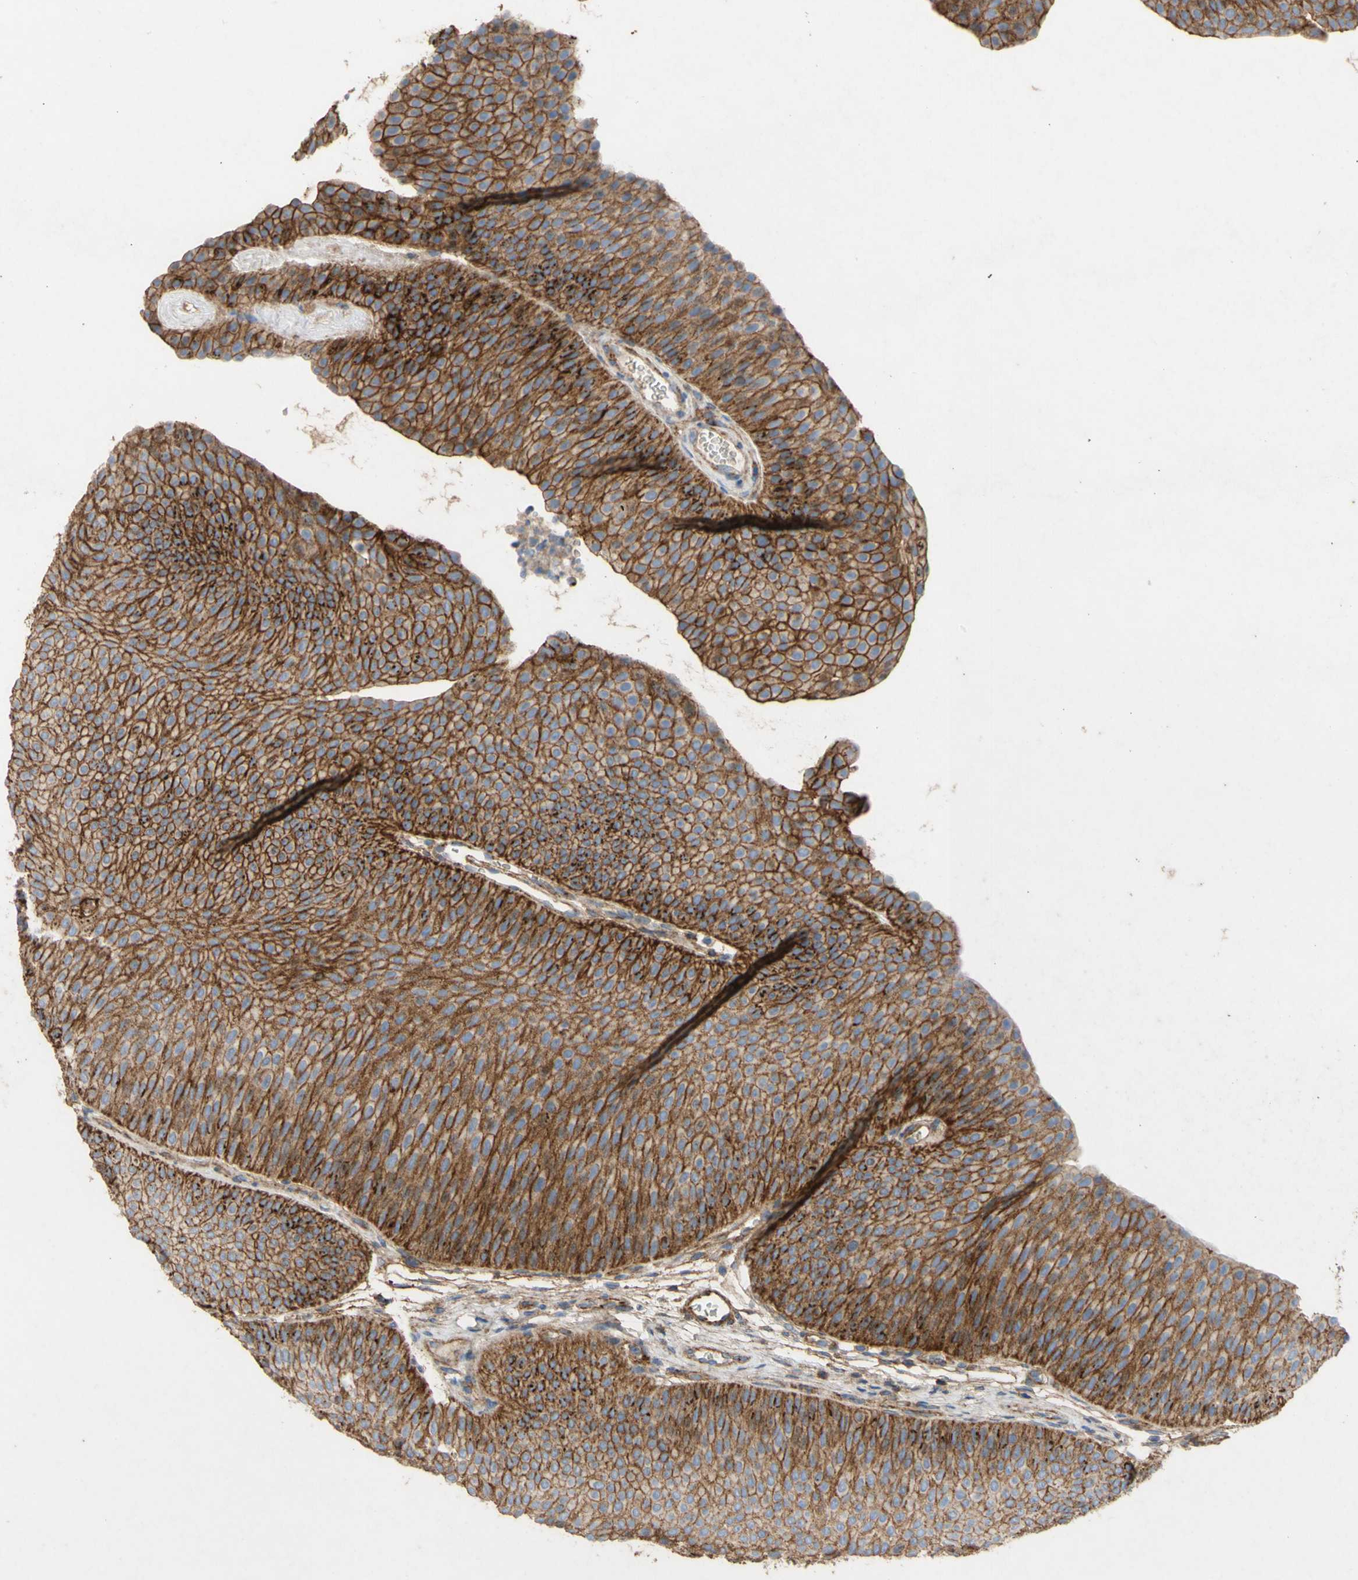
{"staining": {"intensity": "strong", "quantity": ">75%", "location": "cytoplasmic/membranous"}, "tissue": "urothelial cancer", "cell_type": "Tumor cells", "image_type": "cancer", "snomed": [{"axis": "morphology", "description": "Urothelial carcinoma, Low grade"}, {"axis": "topography", "description": "Urinary bladder"}], "caption": "Protein analysis of low-grade urothelial carcinoma tissue exhibits strong cytoplasmic/membranous staining in approximately >75% of tumor cells.", "gene": "ATP2A3", "patient": {"sex": "female", "age": 60}}